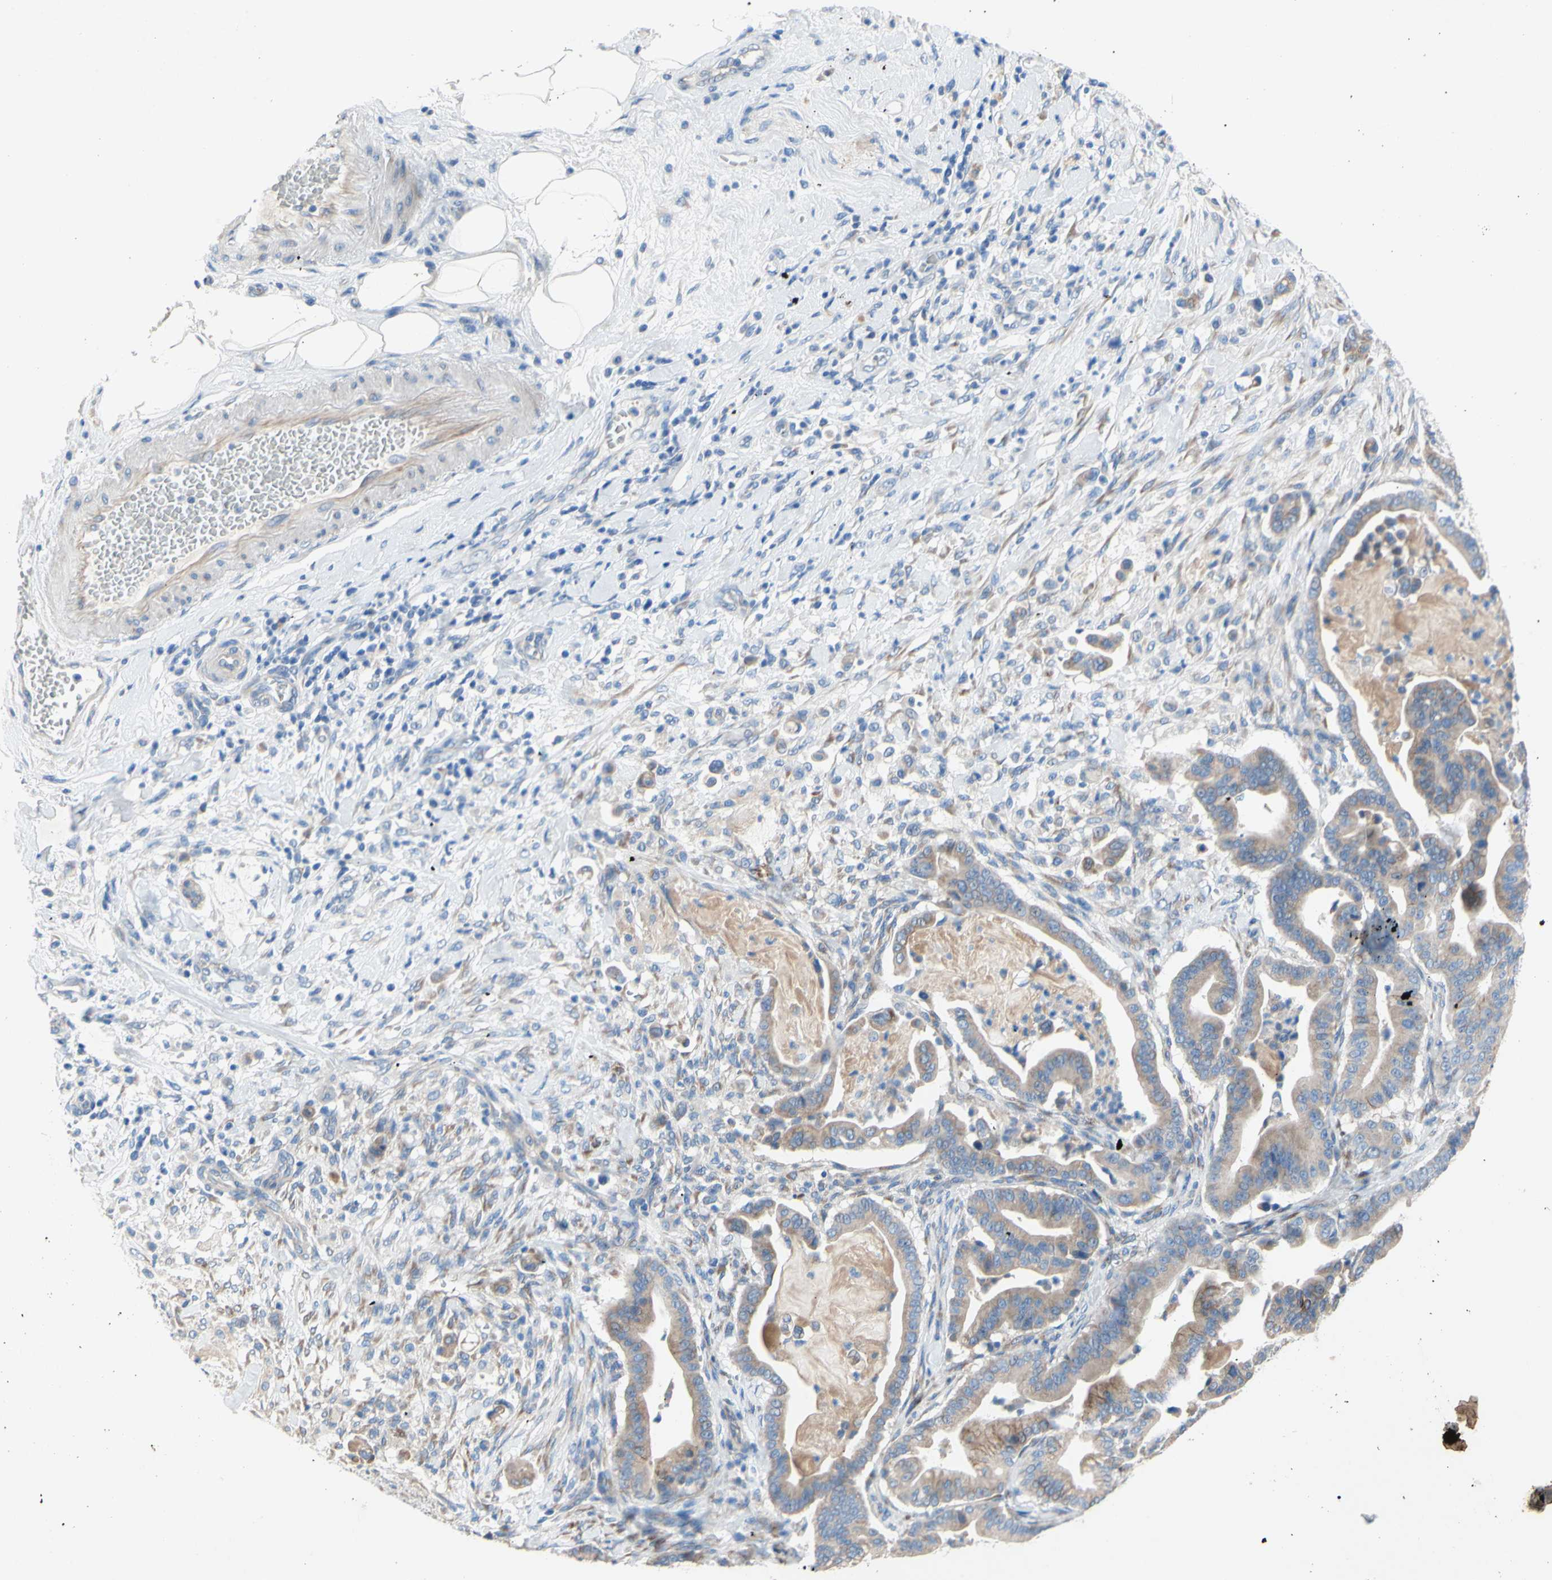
{"staining": {"intensity": "weak", "quantity": "25%-75%", "location": "cytoplasmic/membranous"}, "tissue": "pancreatic cancer", "cell_type": "Tumor cells", "image_type": "cancer", "snomed": [{"axis": "morphology", "description": "Adenocarcinoma, NOS"}, {"axis": "topography", "description": "Pancreas"}], "caption": "Weak cytoplasmic/membranous protein positivity is identified in about 25%-75% of tumor cells in pancreatic cancer (adenocarcinoma).", "gene": "TMIGD2", "patient": {"sex": "male", "age": 63}}